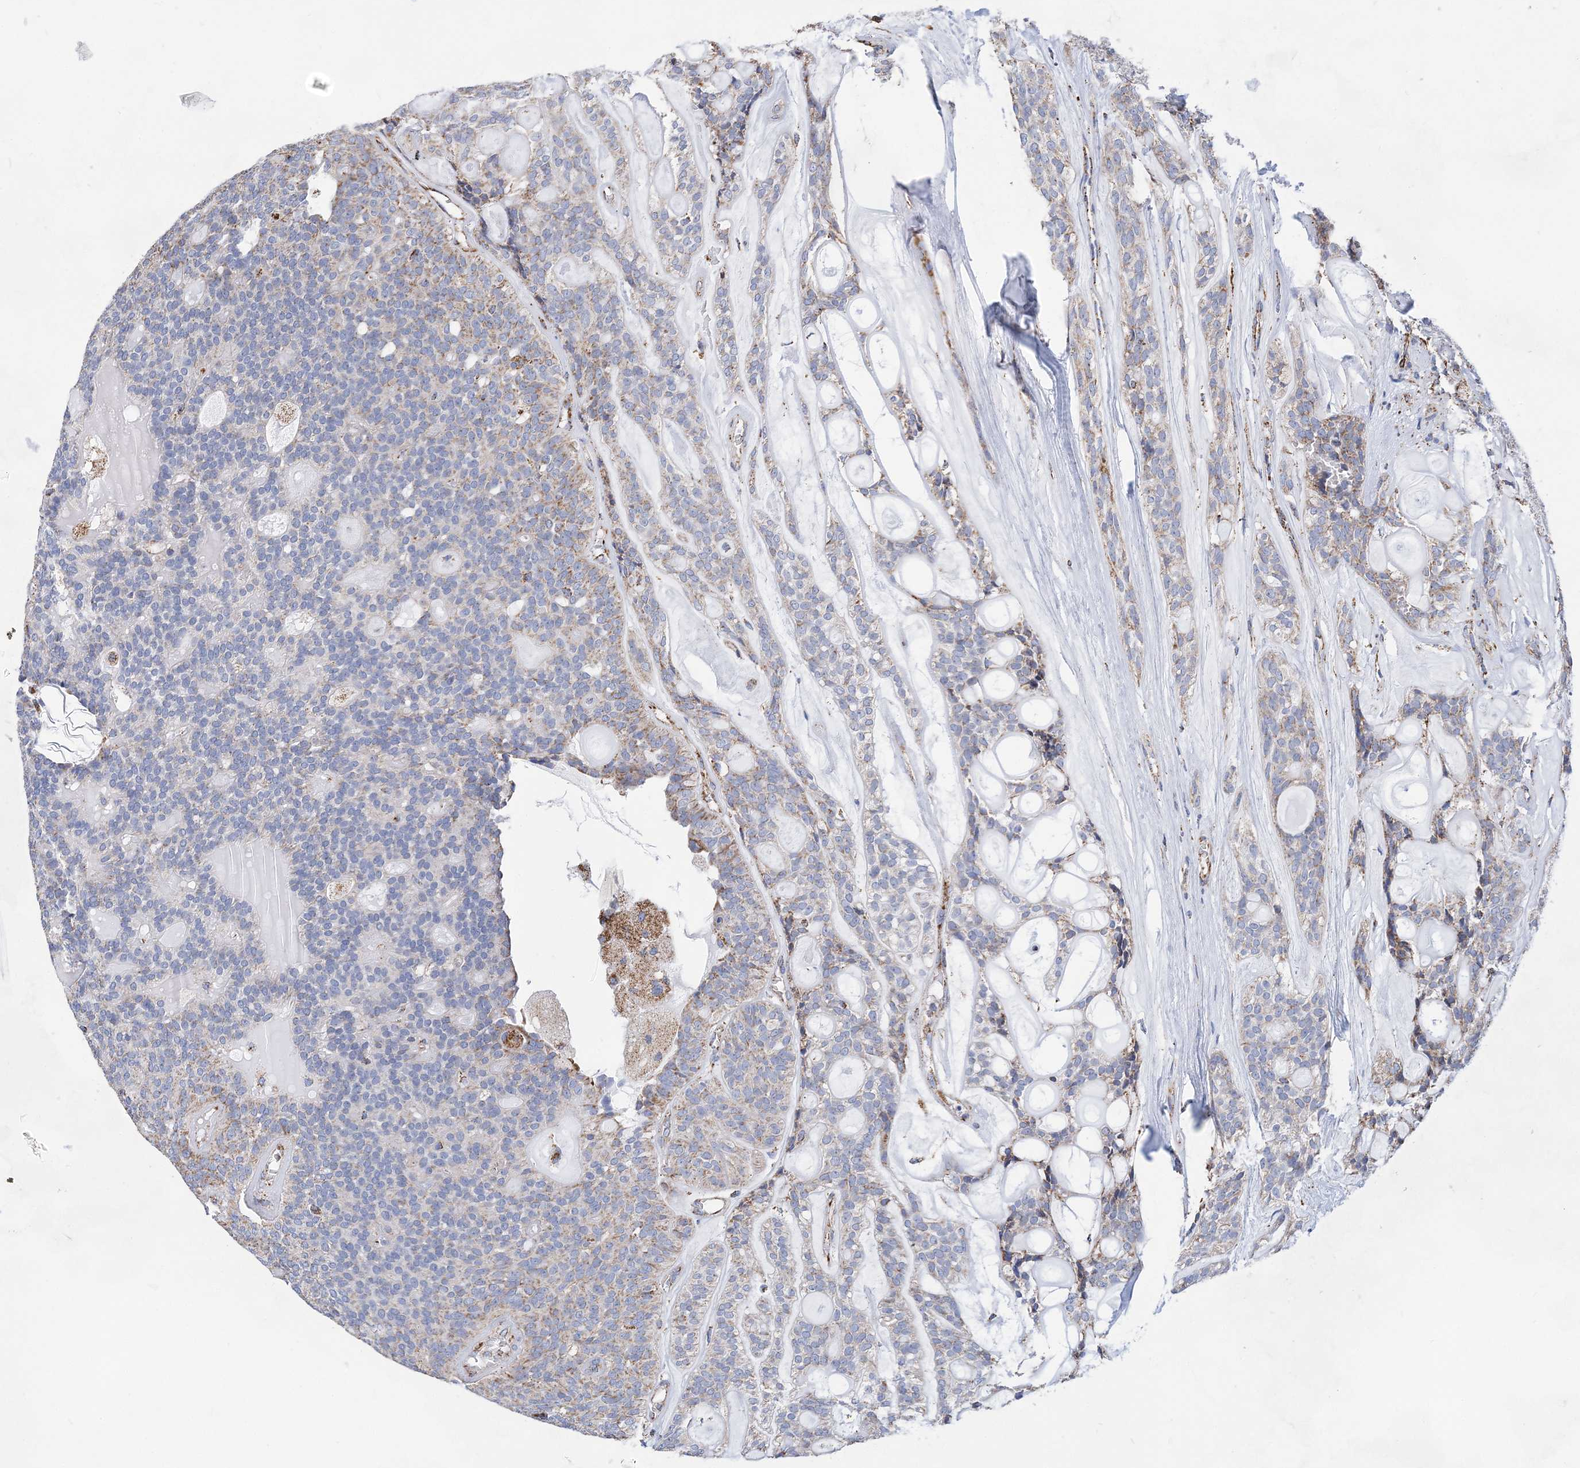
{"staining": {"intensity": "weak", "quantity": "25%-75%", "location": "cytoplasmic/membranous"}, "tissue": "head and neck cancer", "cell_type": "Tumor cells", "image_type": "cancer", "snomed": [{"axis": "morphology", "description": "Adenocarcinoma, NOS"}, {"axis": "topography", "description": "Head-Neck"}], "caption": "Immunohistochemical staining of head and neck adenocarcinoma exhibits low levels of weak cytoplasmic/membranous protein staining in about 25%-75% of tumor cells.", "gene": "ACOT9", "patient": {"sex": "male", "age": 66}}